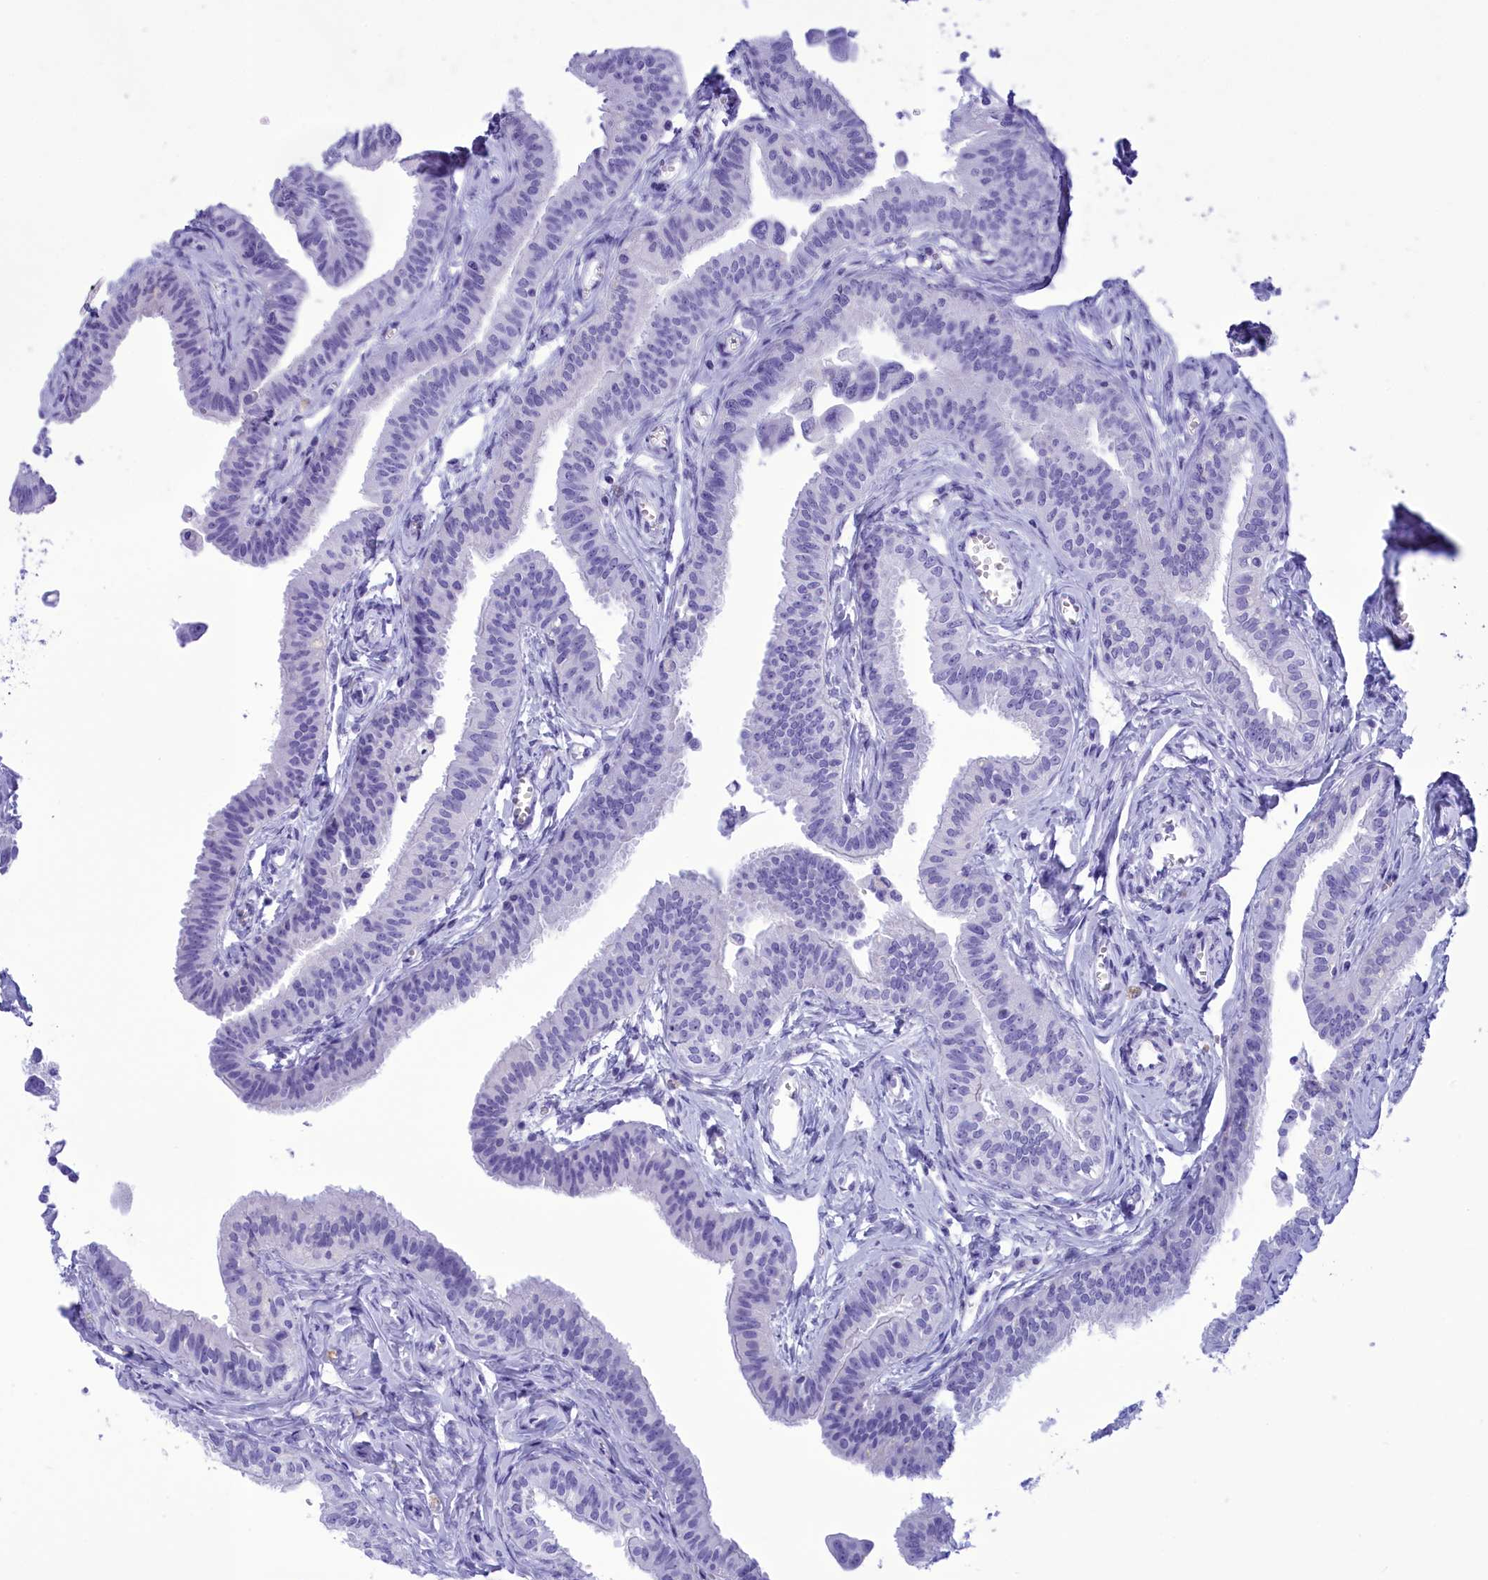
{"staining": {"intensity": "negative", "quantity": "none", "location": "none"}, "tissue": "fallopian tube", "cell_type": "Glandular cells", "image_type": "normal", "snomed": [{"axis": "morphology", "description": "Normal tissue, NOS"}, {"axis": "morphology", "description": "Carcinoma, NOS"}, {"axis": "topography", "description": "Fallopian tube"}, {"axis": "topography", "description": "Ovary"}], "caption": "Fallopian tube stained for a protein using immunohistochemistry shows no staining glandular cells.", "gene": "BRI3", "patient": {"sex": "female", "age": 59}}